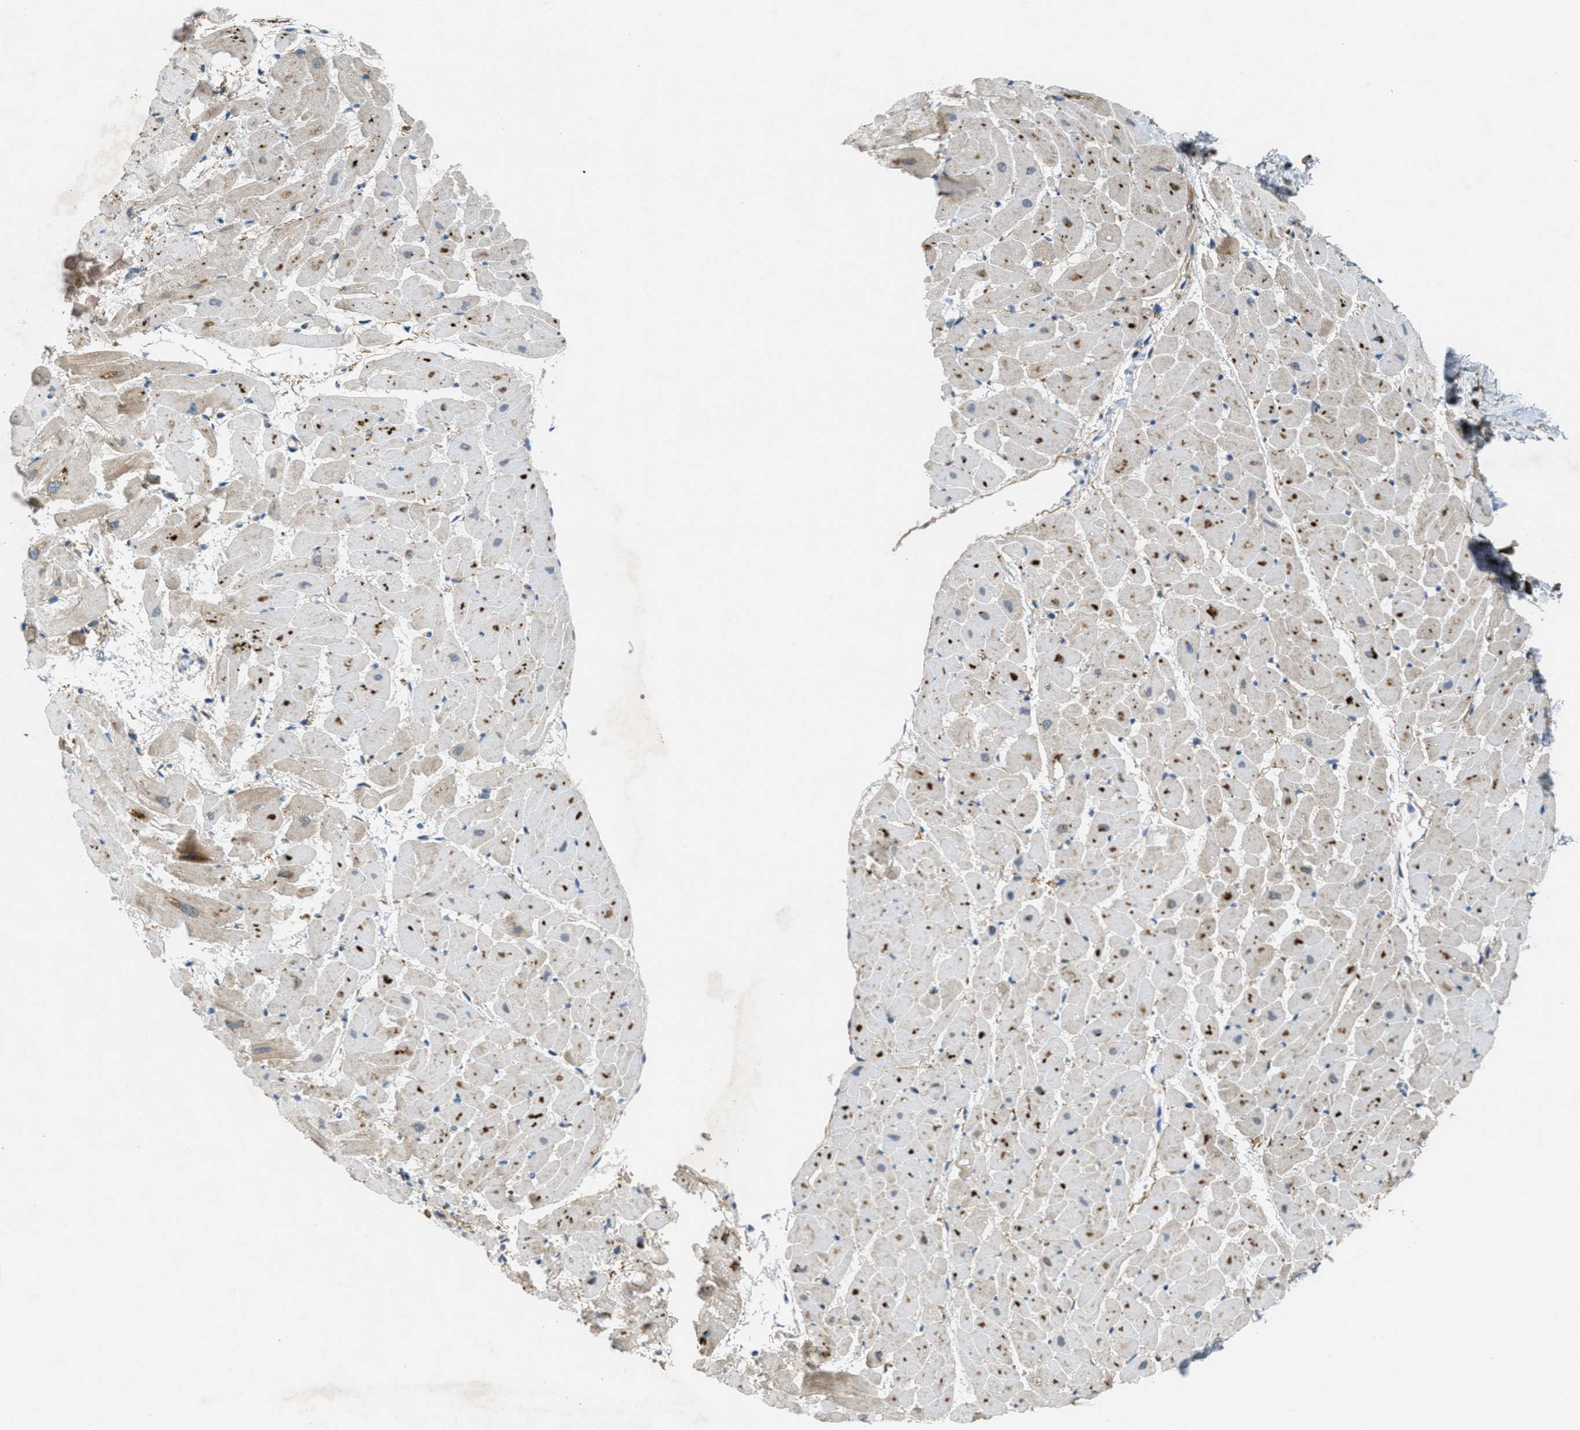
{"staining": {"intensity": "moderate", "quantity": ">75%", "location": "cytoplasmic/membranous"}, "tissue": "heart muscle", "cell_type": "Cardiomyocytes", "image_type": "normal", "snomed": [{"axis": "morphology", "description": "Normal tissue, NOS"}, {"axis": "topography", "description": "Heart"}], "caption": "Brown immunohistochemical staining in unremarkable heart muscle shows moderate cytoplasmic/membranous staining in about >75% of cardiomyocytes. The staining is performed using DAB (3,3'-diaminobenzidine) brown chromogen to label protein expression. The nuclei are counter-stained blue using hematoxylin.", "gene": "PCDH18", "patient": {"sex": "female", "age": 19}}